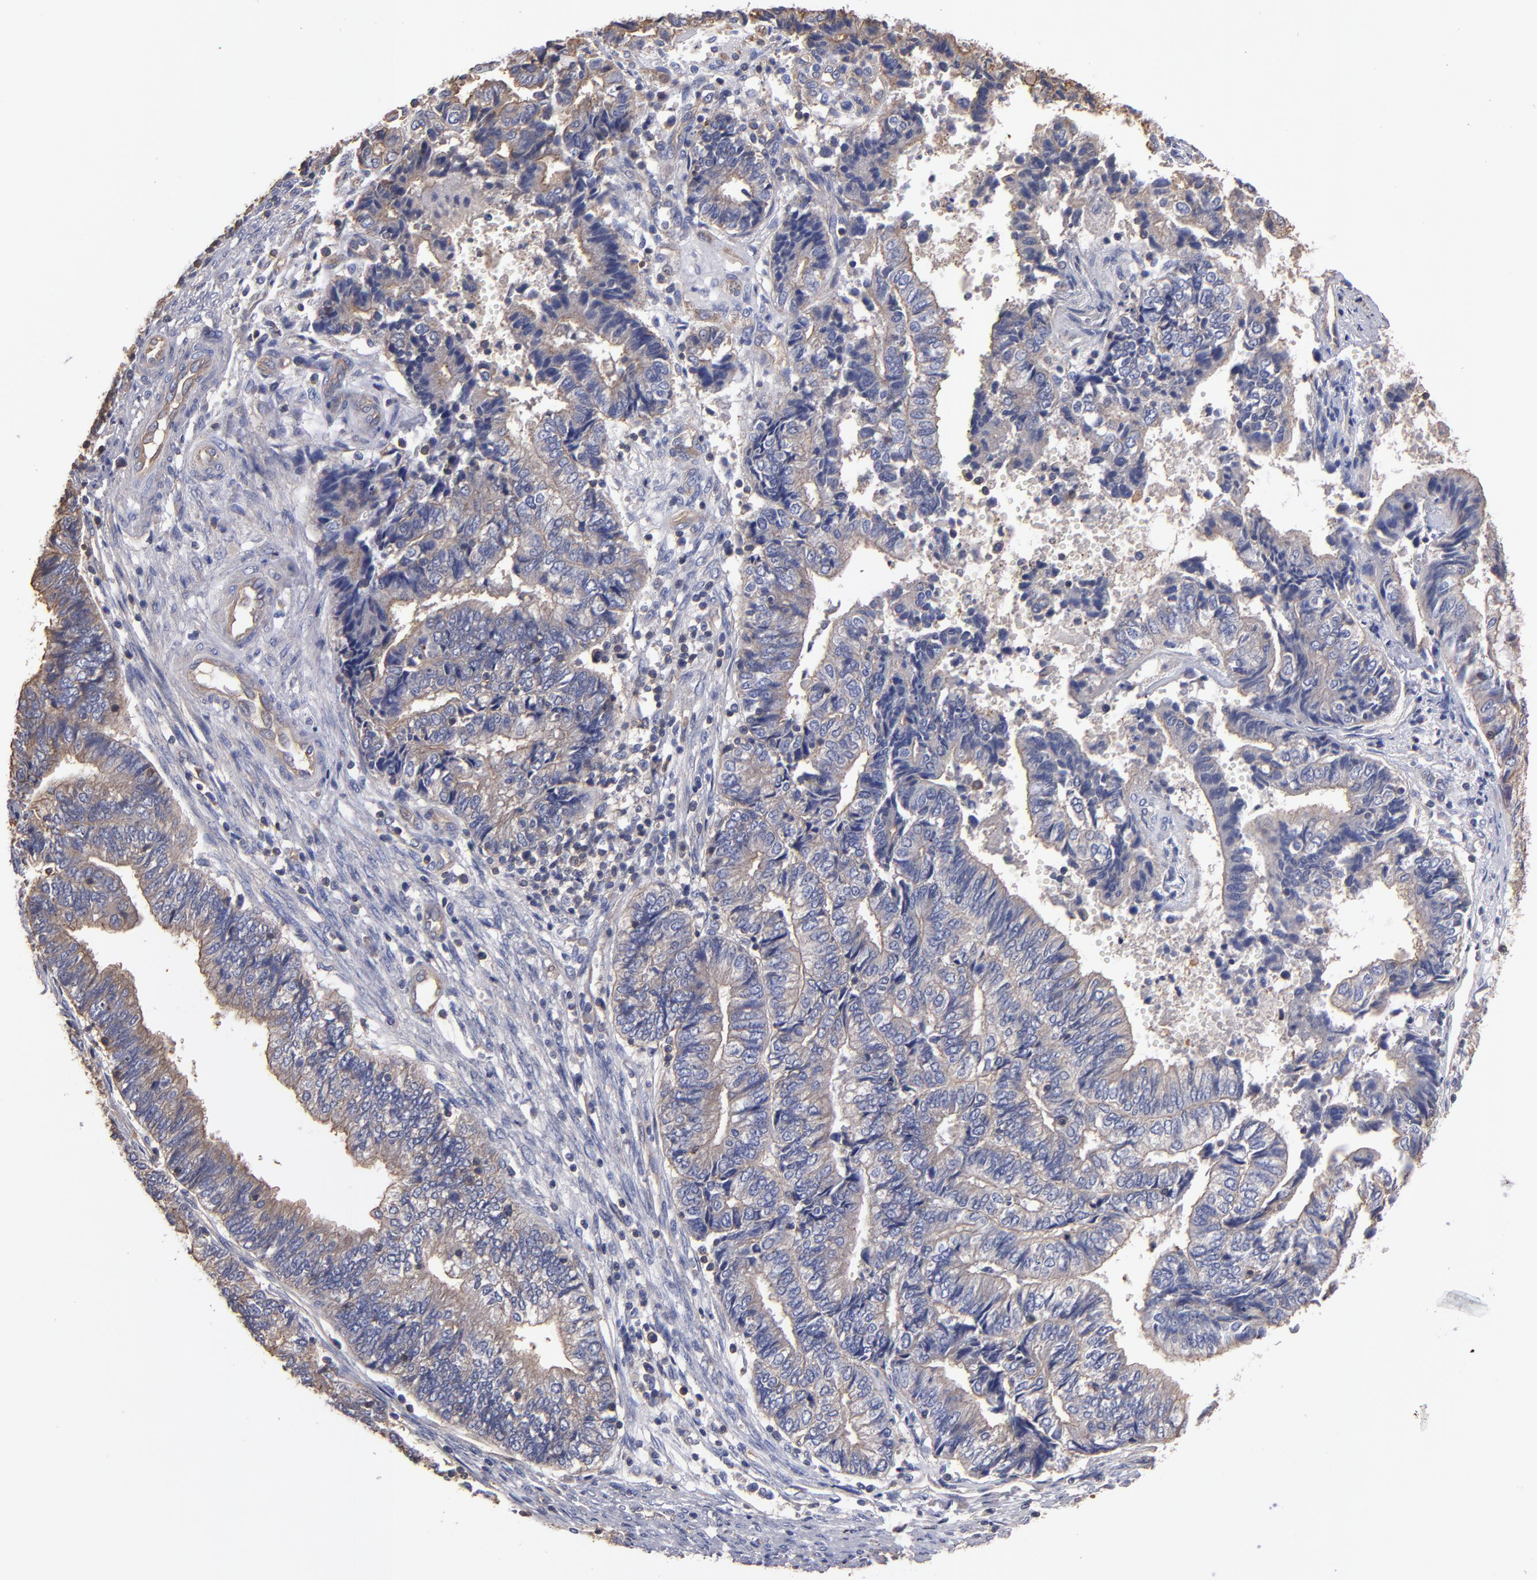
{"staining": {"intensity": "weak", "quantity": "25%-75%", "location": "cytoplasmic/membranous"}, "tissue": "endometrial cancer", "cell_type": "Tumor cells", "image_type": "cancer", "snomed": [{"axis": "morphology", "description": "Adenocarcinoma, NOS"}, {"axis": "topography", "description": "Uterus"}, {"axis": "topography", "description": "Endometrium"}], "caption": "Brown immunohistochemical staining in human adenocarcinoma (endometrial) demonstrates weak cytoplasmic/membranous expression in approximately 25%-75% of tumor cells. (Stains: DAB in brown, nuclei in blue, Microscopy: brightfield microscopy at high magnification).", "gene": "ESYT2", "patient": {"sex": "female", "age": 70}}